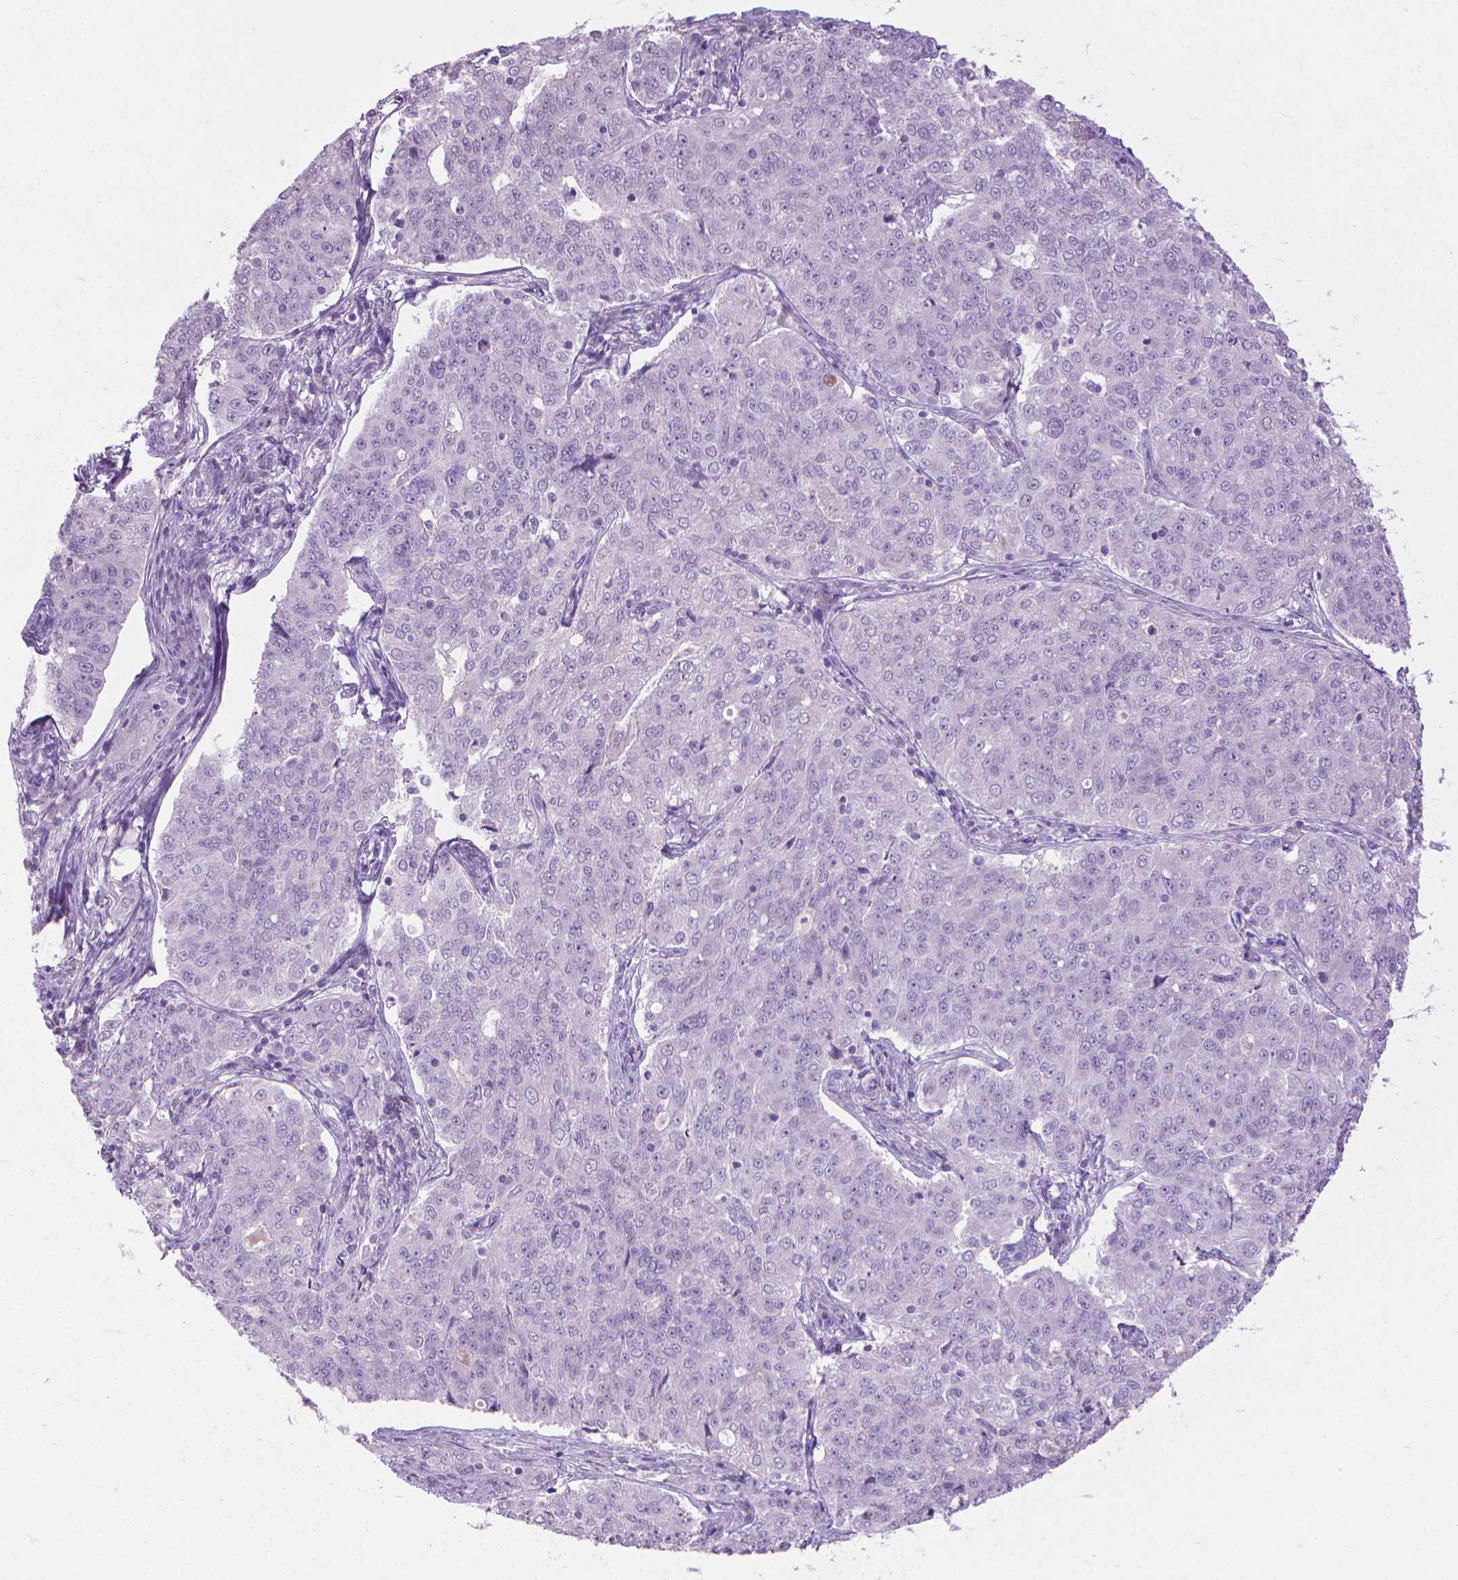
{"staining": {"intensity": "negative", "quantity": "none", "location": "none"}, "tissue": "endometrial cancer", "cell_type": "Tumor cells", "image_type": "cancer", "snomed": [{"axis": "morphology", "description": "Adenocarcinoma, NOS"}, {"axis": "topography", "description": "Endometrium"}], "caption": "The micrograph reveals no staining of tumor cells in endometrial adenocarcinoma. (DAB immunohistochemistry (IHC) visualized using brightfield microscopy, high magnification).", "gene": "KRT5", "patient": {"sex": "female", "age": 43}}